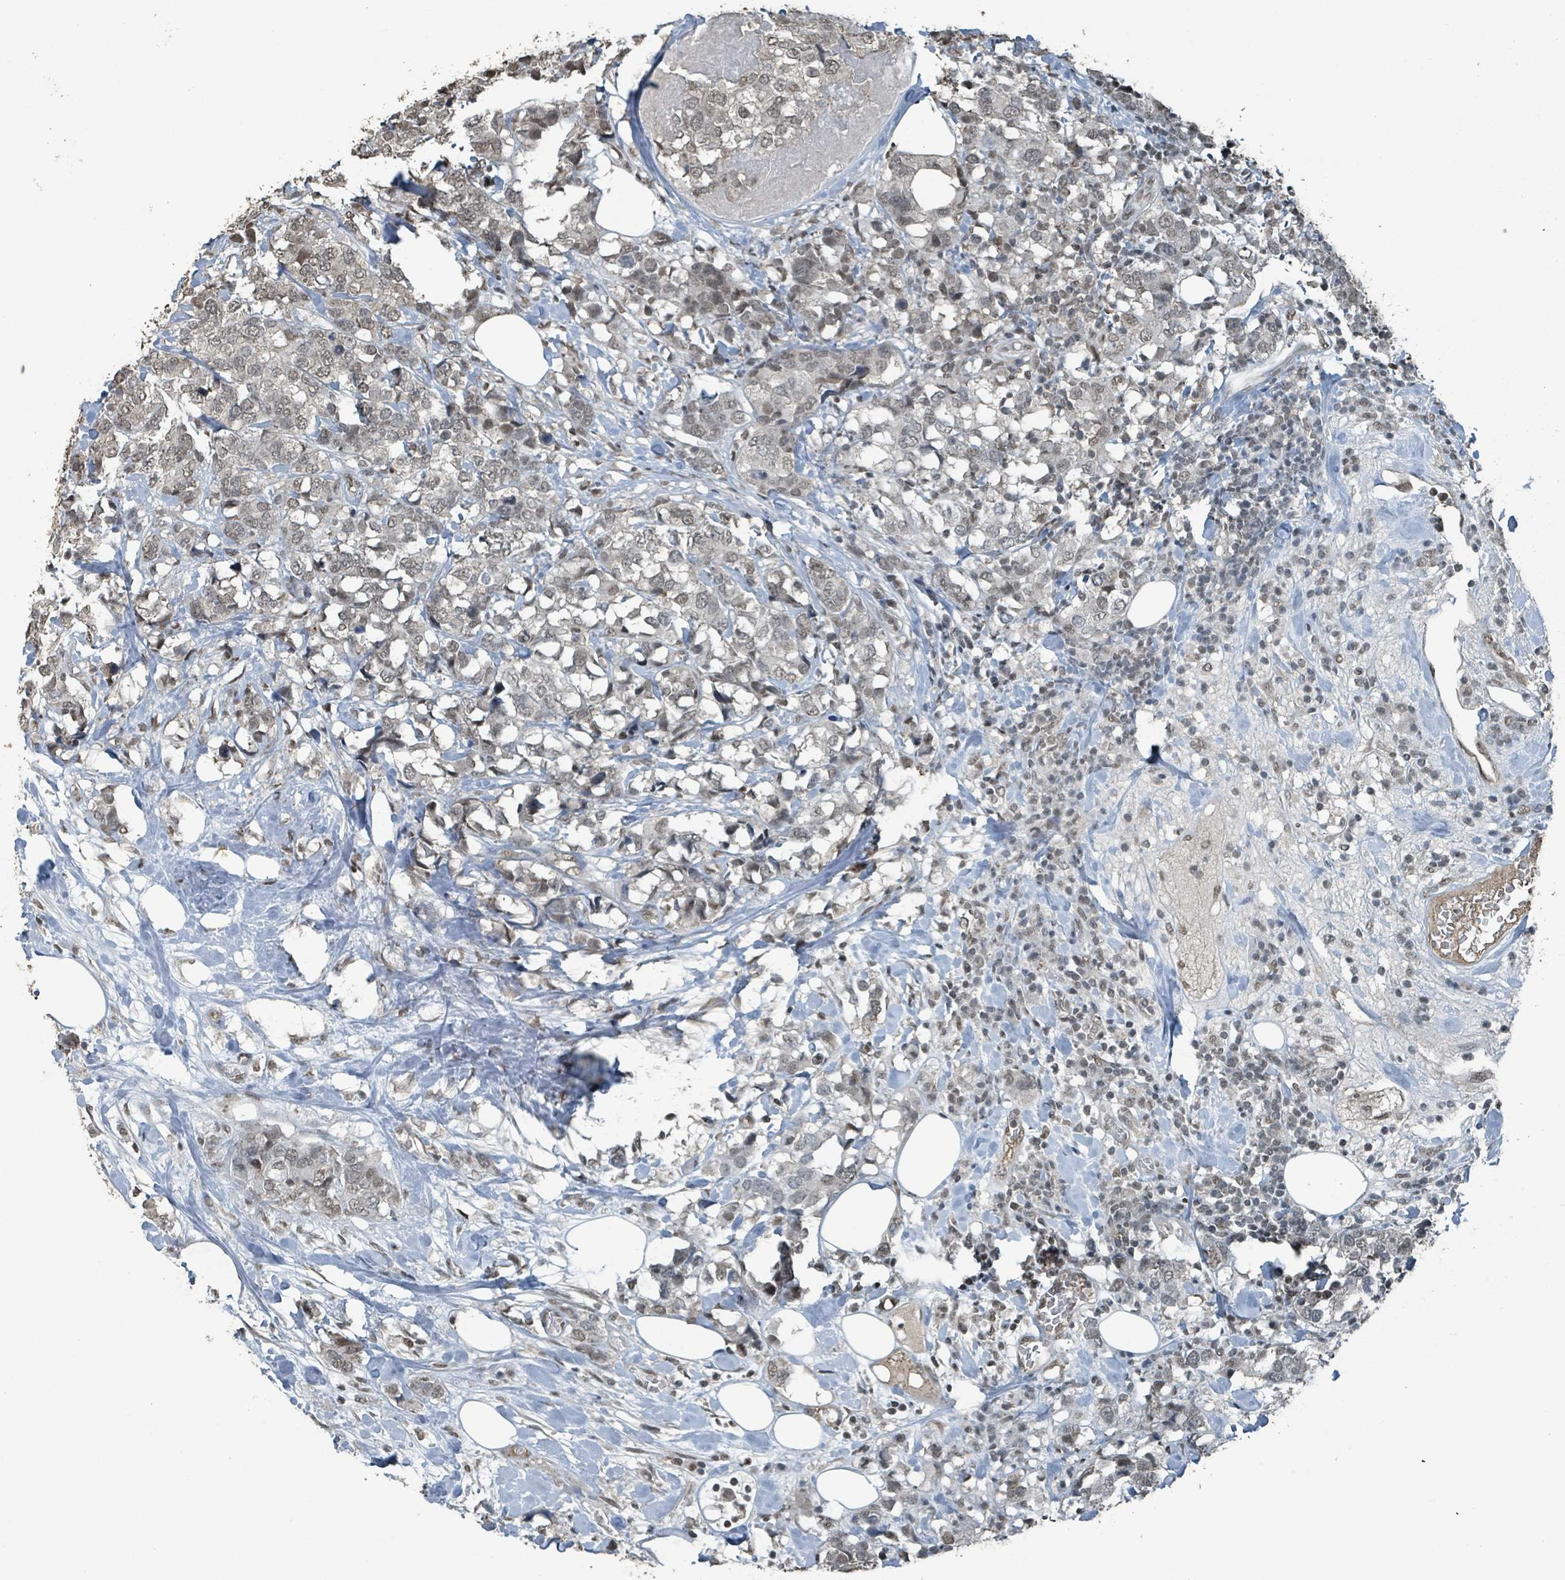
{"staining": {"intensity": "weak", "quantity": ">75%", "location": "nuclear"}, "tissue": "breast cancer", "cell_type": "Tumor cells", "image_type": "cancer", "snomed": [{"axis": "morphology", "description": "Lobular carcinoma"}, {"axis": "topography", "description": "Breast"}], "caption": "Protein expression analysis of human lobular carcinoma (breast) reveals weak nuclear positivity in approximately >75% of tumor cells.", "gene": "PHIP", "patient": {"sex": "female", "age": 59}}